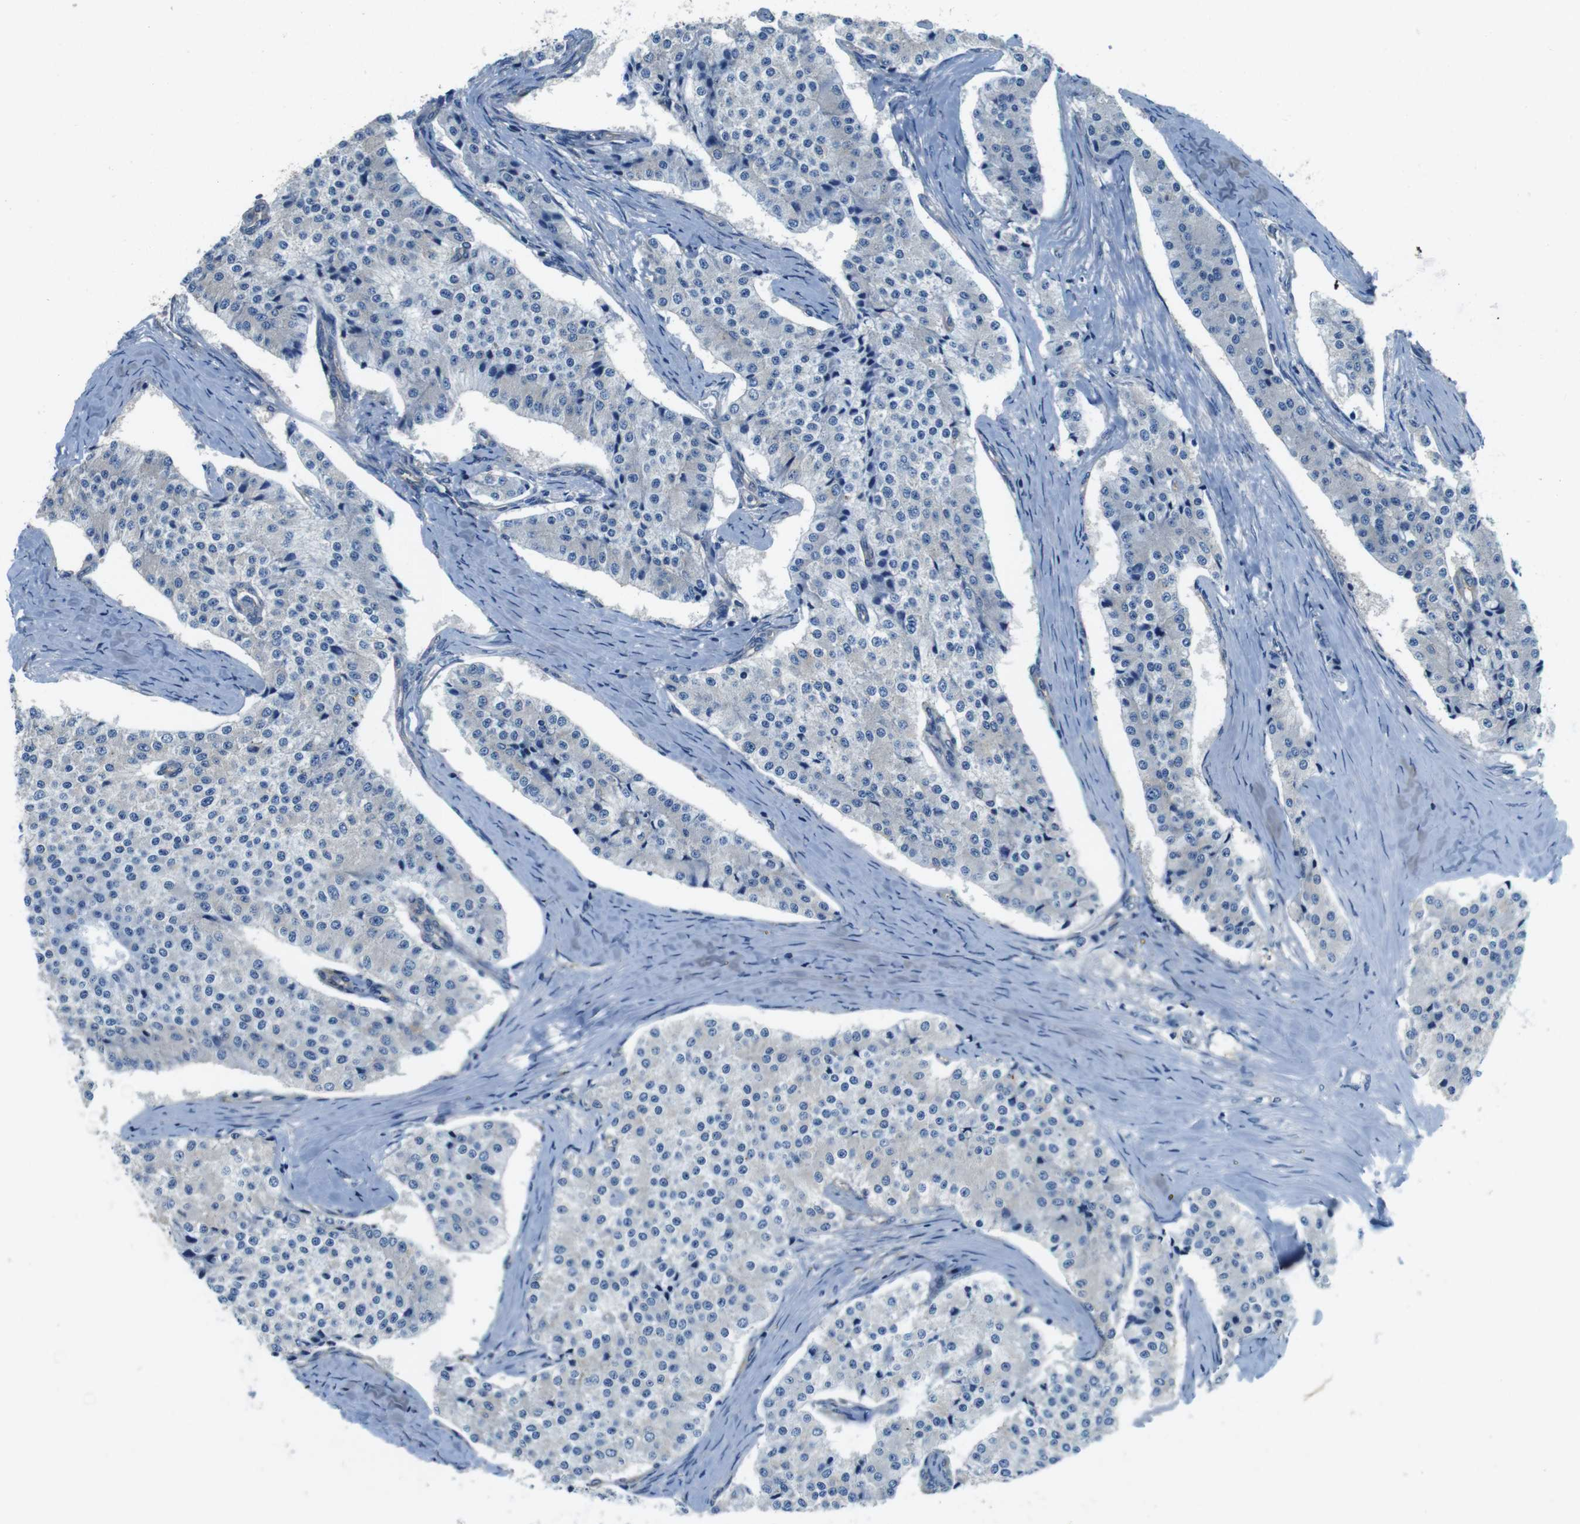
{"staining": {"intensity": "negative", "quantity": "none", "location": "none"}, "tissue": "carcinoid", "cell_type": "Tumor cells", "image_type": "cancer", "snomed": [{"axis": "morphology", "description": "Carcinoid, malignant, NOS"}, {"axis": "topography", "description": "Colon"}], "caption": "IHC image of neoplastic tissue: carcinoid stained with DAB (3,3'-diaminobenzidine) demonstrates no significant protein staining in tumor cells.", "gene": "DENND4C", "patient": {"sex": "female", "age": 52}}